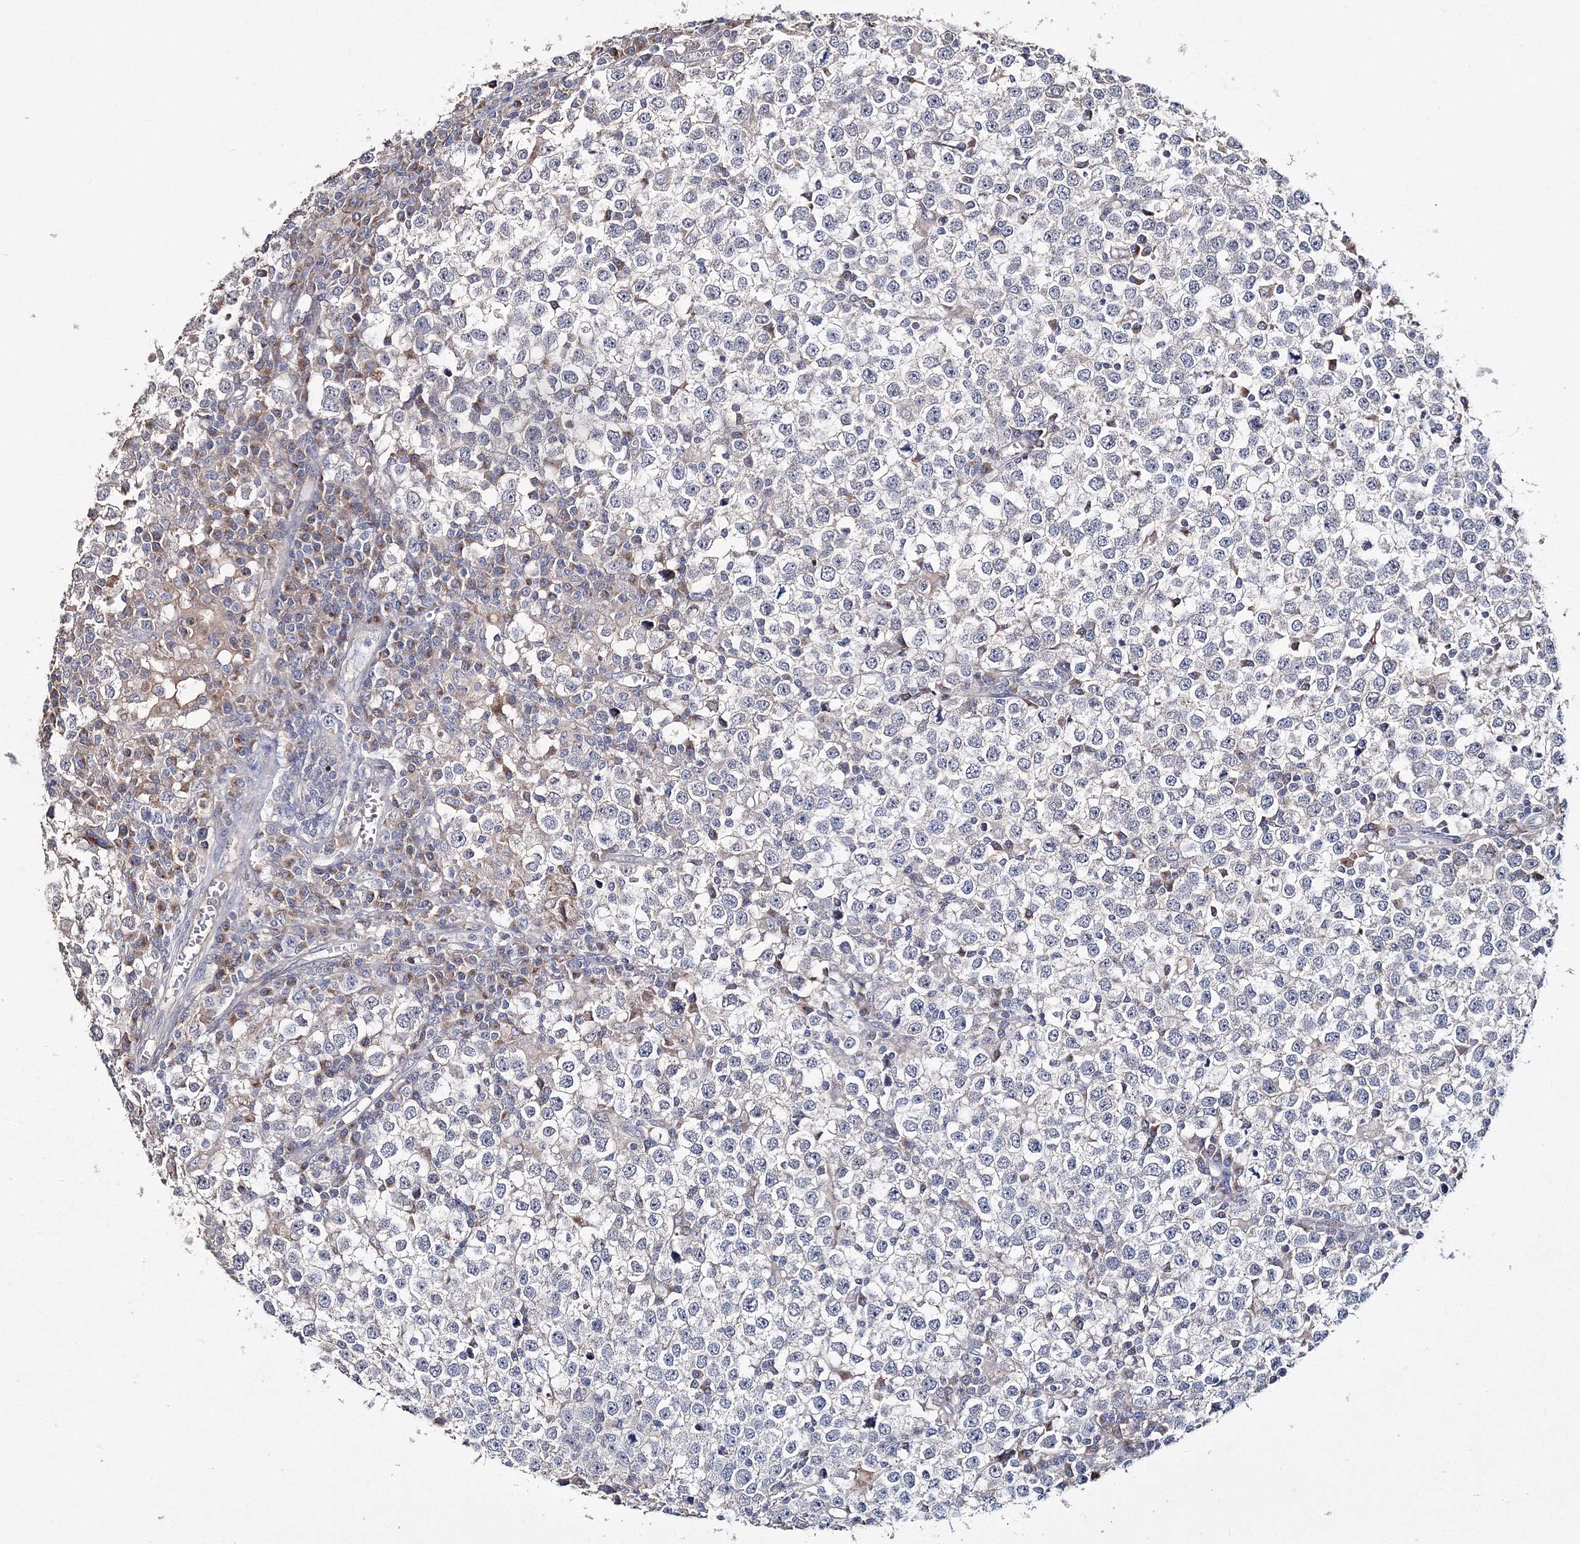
{"staining": {"intensity": "negative", "quantity": "none", "location": "none"}, "tissue": "testis cancer", "cell_type": "Tumor cells", "image_type": "cancer", "snomed": [{"axis": "morphology", "description": "Seminoma, NOS"}, {"axis": "topography", "description": "Testis"}], "caption": "High power microscopy histopathology image of an IHC image of testis cancer, revealing no significant positivity in tumor cells. Nuclei are stained in blue.", "gene": "GJB5", "patient": {"sex": "male", "age": 65}}